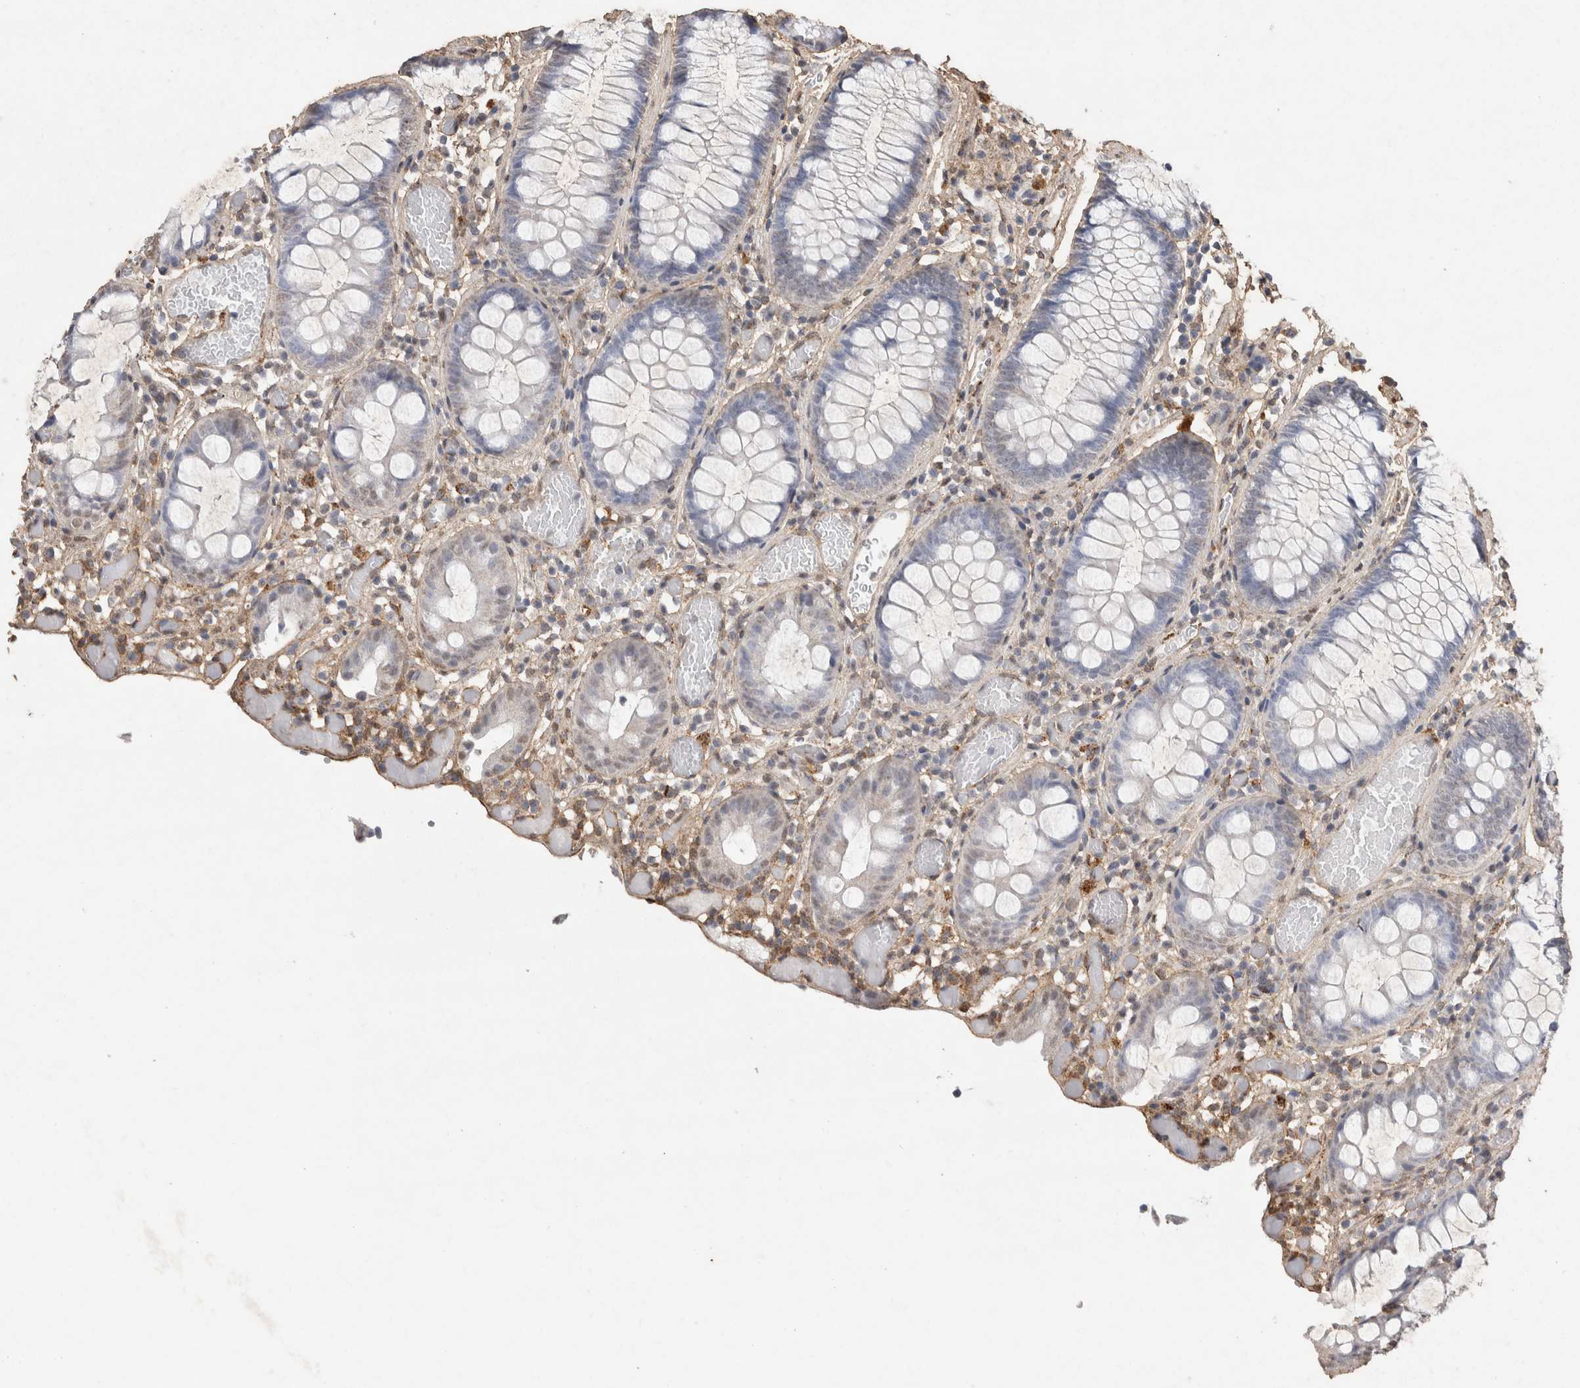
{"staining": {"intensity": "moderate", "quantity": ">75%", "location": "cytoplasmic/membranous"}, "tissue": "colon", "cell_type": "Endothelial cells", "image_type": "normal", "snomed": [{"axis": "morphology", "description": "Normal tissue, NOS"}, {"axis": "topography", "description": "Colon"}], "caption": "High-power microscopy captured an immunohistochemistry (IHC) image of benign colon, revealing moderate cytoplasmic/membranous positivity in approximately >75% of endothelial cells.", "gene": "C1QTNF5", "patient": {"sex": "male", "age": 14}}